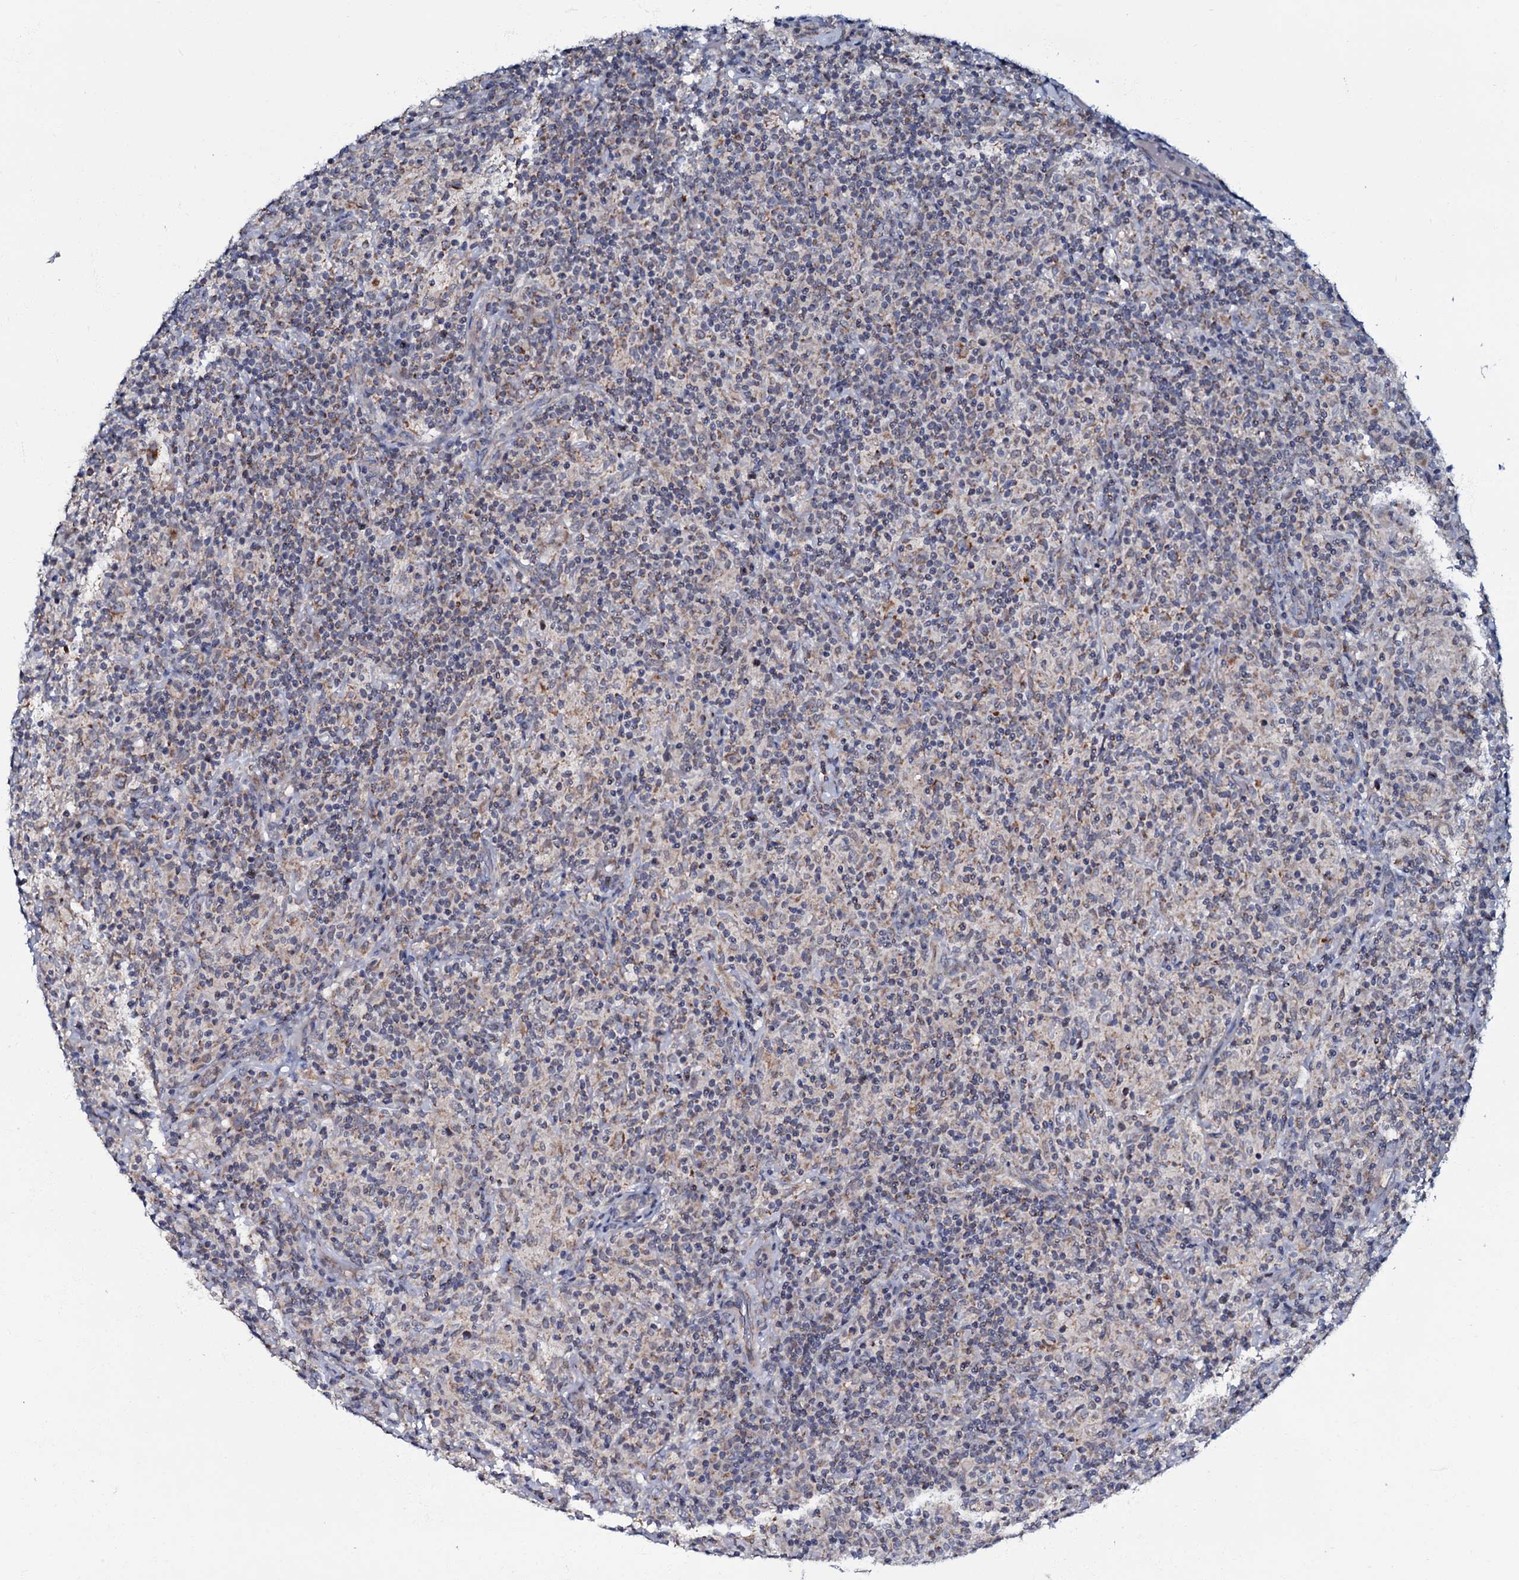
{"staining": {"intensity": "moderate", "quantity": "25%-75%", "location": "cytoplasmic/membranous"}, "tissue": "lymphoma", "cell_type": "Tumor cells", "image_type": "cancer", "snomed": [{"axis": "morphology", "description": "Hodgkin's disease, NOS"}, {"axis": "topography", "description": "Lymph node"}], "caption": "Hodgkin's disease stained for a protein demonstrates moderate cytoplasmic/membranous positivity in tumor cells.", "gene": "MRPL51", "patient": {"sex": "male", "age": 70}}